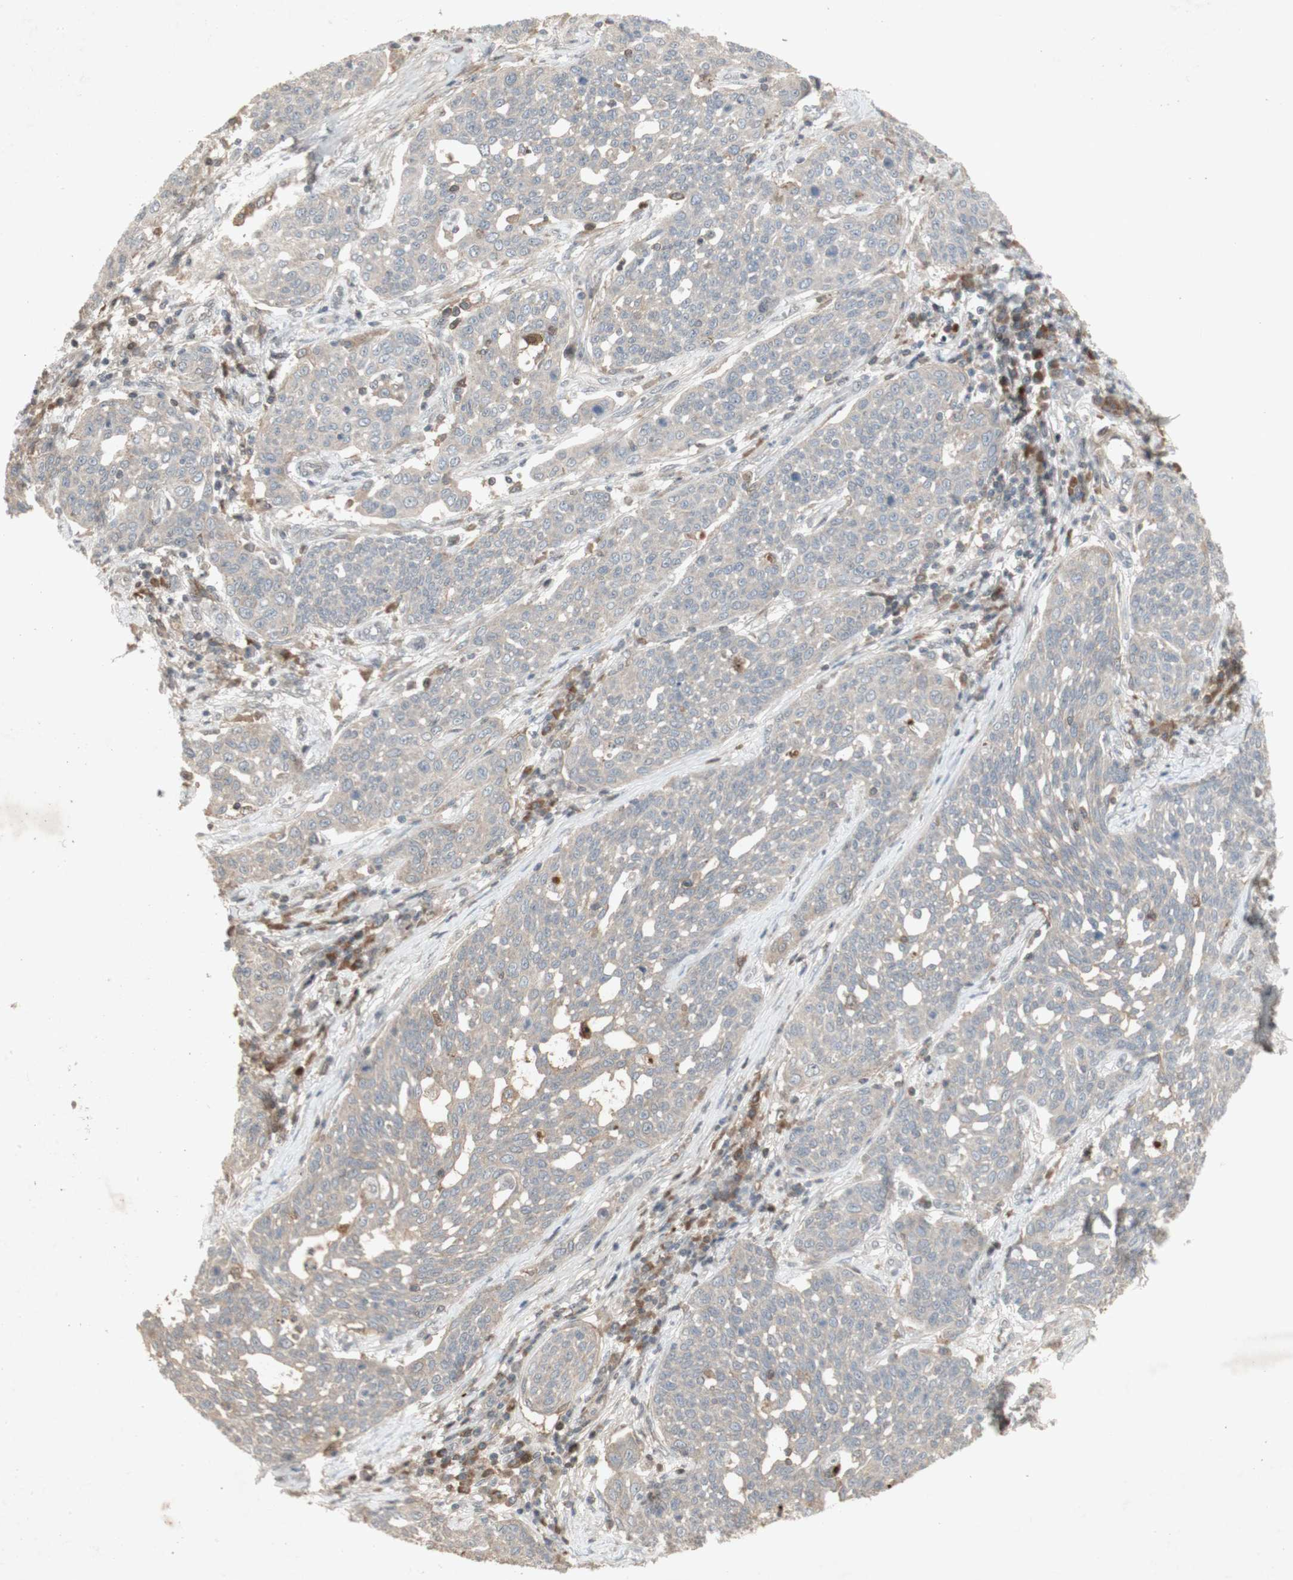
{"staining": {"intensity": "weak", "quantity": "<25%", "location": "cytoplasmic/membranous"}, "tissue": "cervical cancer", "cell_type": "Tumor cells", "image_type": "cancer", "snomed": [{"axis": "morphology", "description": "Squamous cell carcinoma, NOS"}, {"axis": "topography", "description": "Cervix"}], "caption": "A high-resolution histopathology image shows IHC staining of cervical squamous cell carcinoma, which exhibits no significant expression in tumor cells.", "gene": "NRG4", "patient": {"sex": "female", "age": 34}}